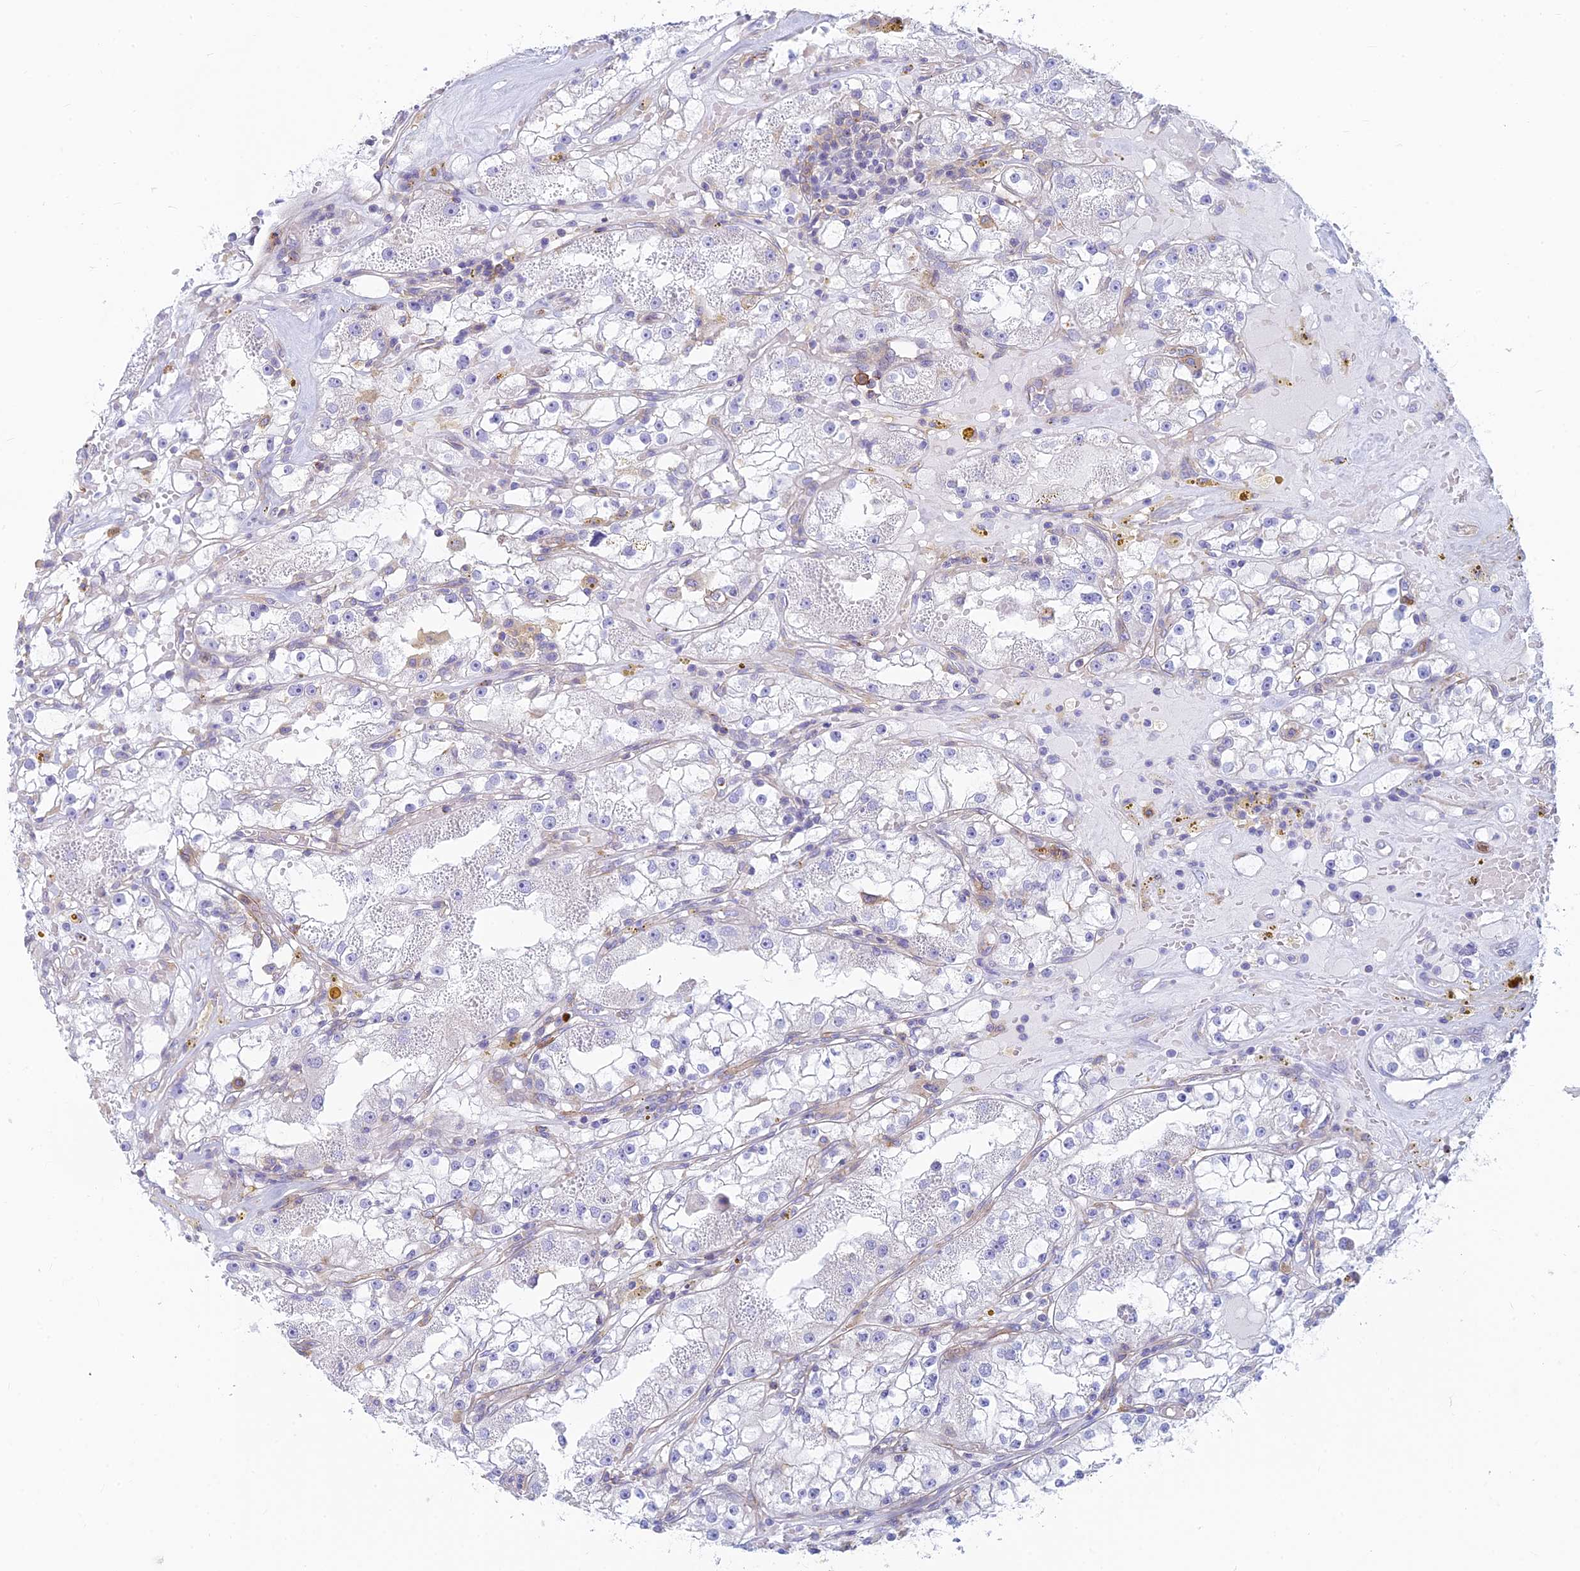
{"staining": {"intensity": "negative", "quantity": "none", "location": "none"}, "tissue": "renal cancer", "cell_type": "Tumor cells", "image_type": "cancer", "snomed": [{"axis": "morphology", "description": "Adenocarcinoma, NOS"}, {"axis": "topography", "description": "Kidney"}], "caption": "IHC of human renal cancer (adenocarcinoma) demonstrates no staining in tumor cells.", "gene": "STRN4", "patient": {"sex": "male", "age": 56}}